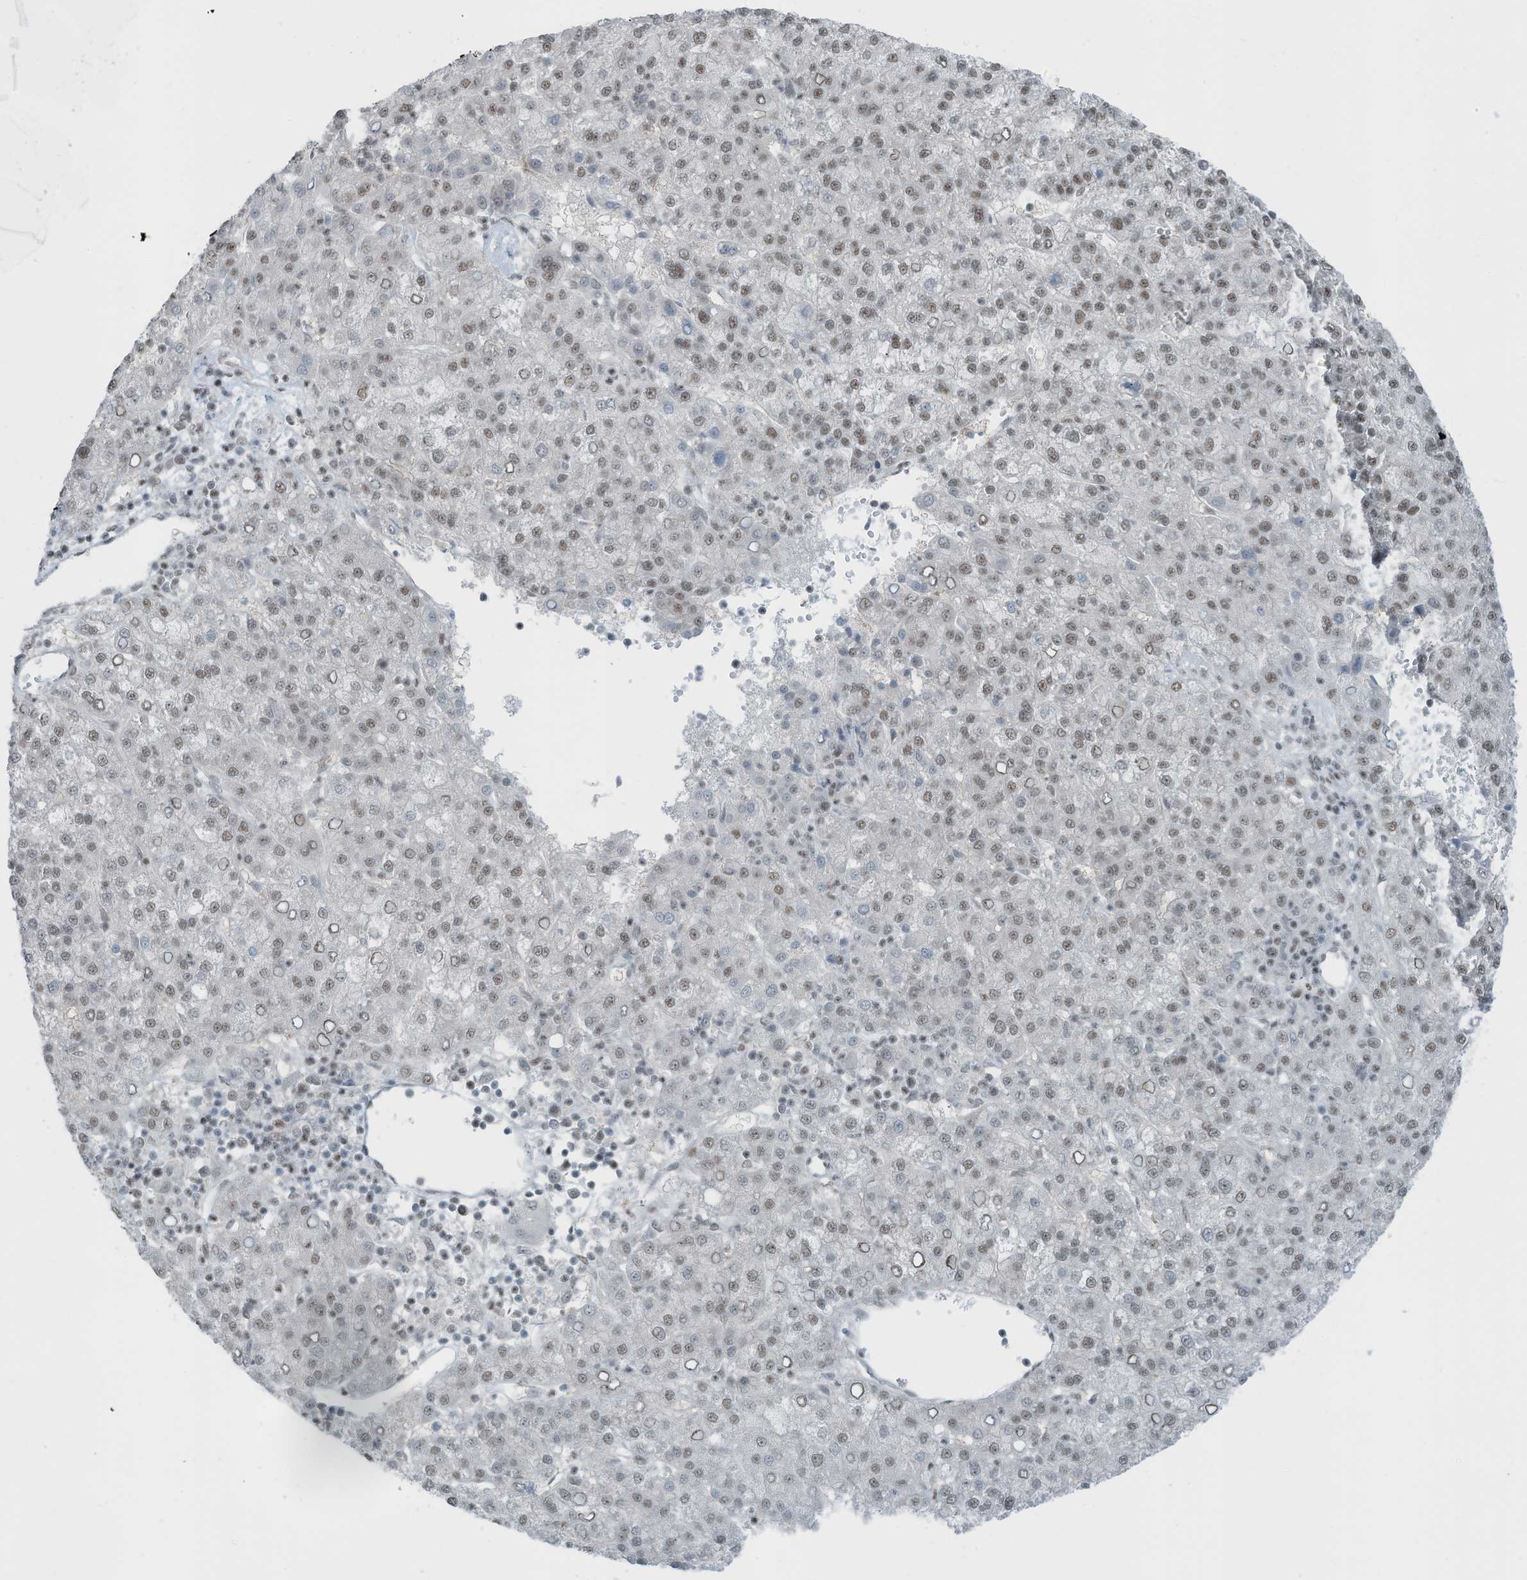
{"staining": {"intensity": "weak", "quantity": "<25%", "location": "nuclear"}, "tissue": "liver cancer", "cell_type": "Tumor cells", "image_type": "cancer", "snomed": [{"axis": "morphology", "description": "Carcinoma, Hepatocellular, NOS"}, {"axis": "topography", "description": "Liver"}], "caption": "Immunohistochemistry photomicrograph of neoplastic tissue: human hepatocellular carcinoma (liver) stained with DAB exhibits no significant protein positivity in tumor cells. (DAB immunohistochemistry (IHC) with hematoxylin counter stain).", "gene": "WRNIP1", "patient": {"sex": "female", "age": 58}}